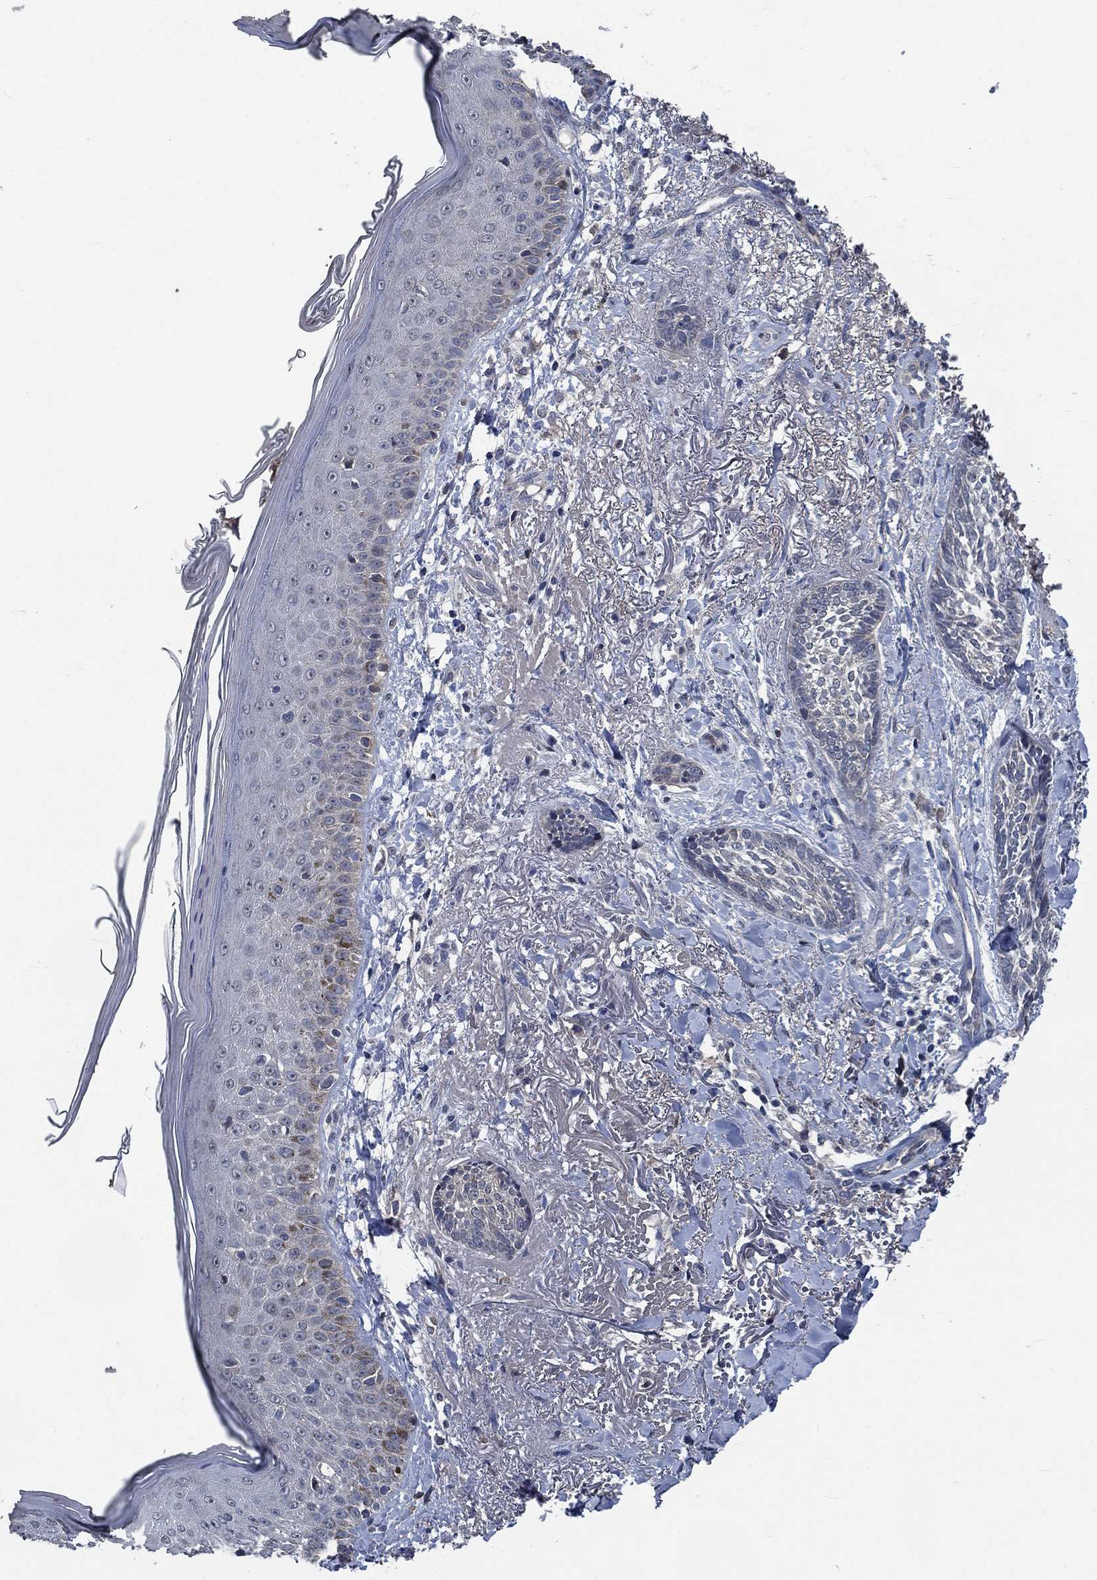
{"staining": {"intensity": "negative", "quantity": "none", "location": "none"}, "tissue": "skin cancer", "cell_type": "Tumor cells", "image_type": "cancer", "snomed": [{"axis": "morphology", "description": "Normal tissue, NOS"}, {"axis": "morphology", "description": "Basal cell carcinoma"}, {"axis": "topography", "description": "Skin"}], "caption": "DAB immunohistochemical staining of basal cell carcinoma (skin) exhibits no significant positivity in tumor cells.", "gene": "OBSCN", "patient": {"sex": "male", "age": 84}}